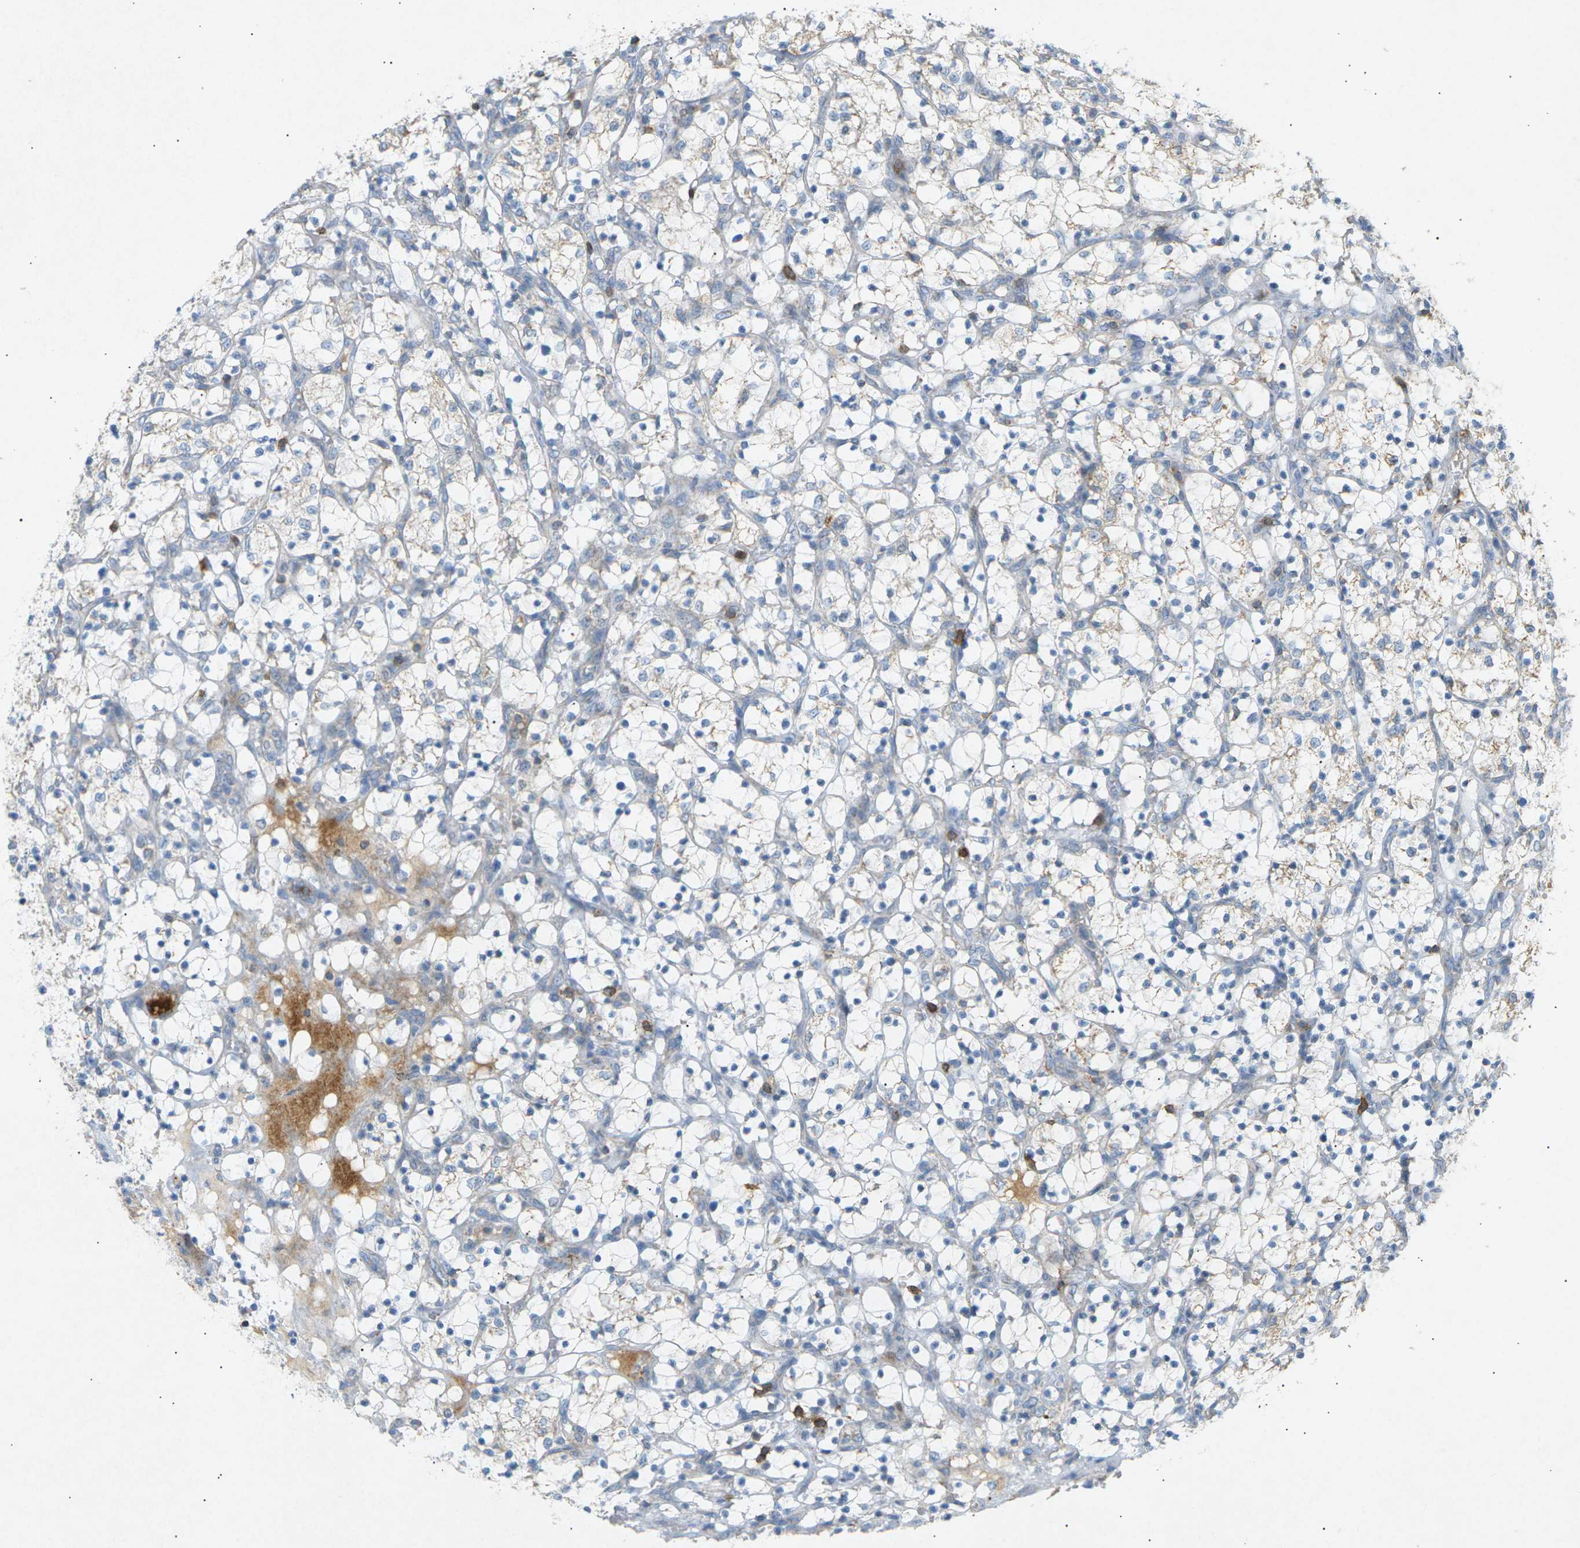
{"staining": {"intensity": "negative", "quantity": "none", "location": "none"}, "tissue": "renal cancer", "cell_type": "Tumor cells", "image_type": "cancer", "snomed": [{"axis": "morphology", "description": "Adenocarcinoma, NOS"}, {"axis": "topography", "description": "Kidney"}], "caption": "This is a histopathology image of immunohistochemistry staining of renal adenocarcinoma, which shows no positivity in tumor cells.", "gene": "LIME1", "patient": {"sex": "female", "age": 69}}